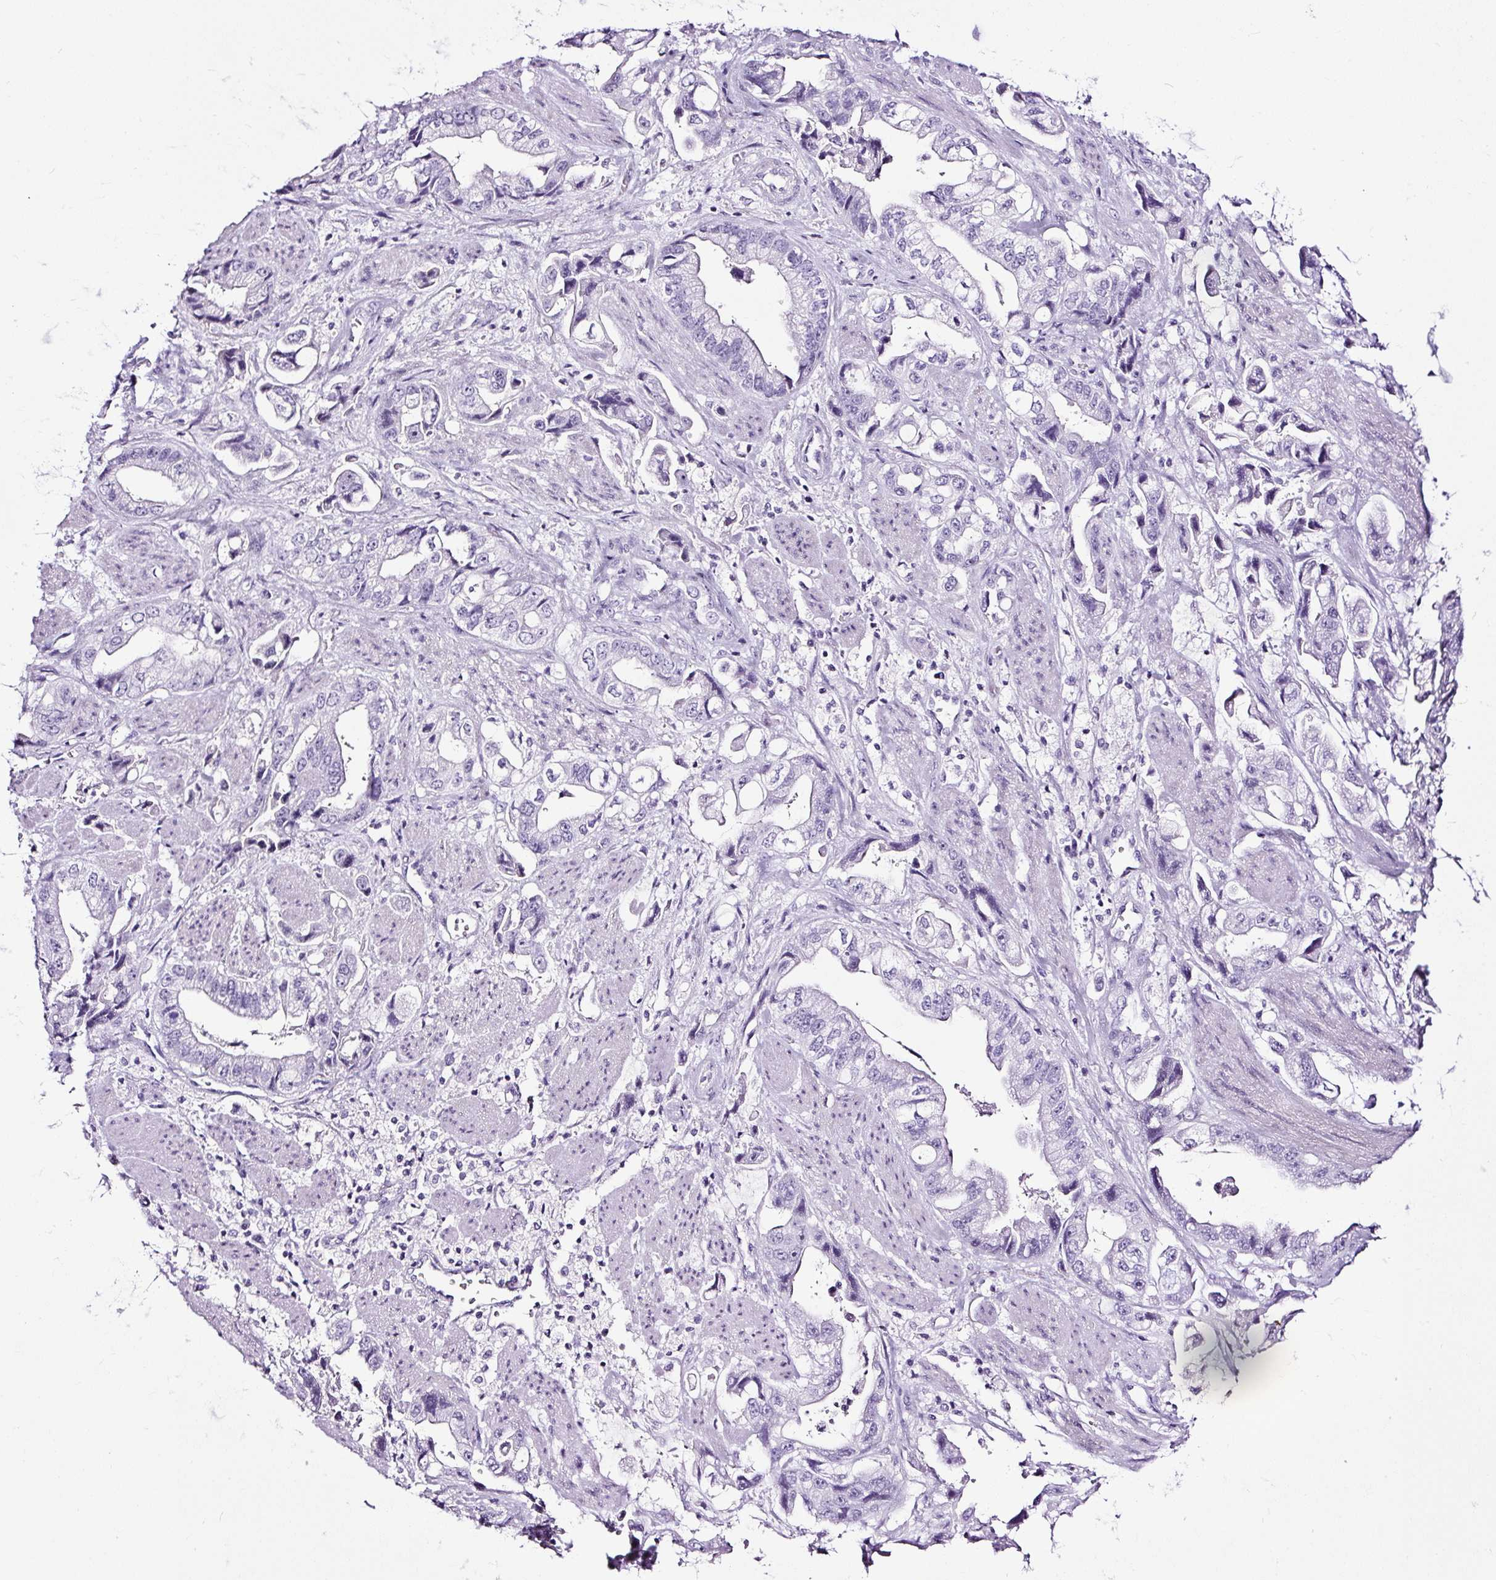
{"staining": {"intensity": "negative", "quantity": "none", "location": "none"}, "tissue": "stomach cancer", "cell_type": "Tumor cells", "image_type": "cancer", "snomed": [{"axis": "morphology", "description": "Adenocarcinoma, NOS"}, {"axis": "topography", "description": "Stomach"}], "caption": "The micrograph displays no significant staining in tumor cells of stomach adenocarcinoma. Brightfield microscopy of immunohistochemistry stained with DAB (3,3'-diaminobenzidine) (brown) and hematoxylin (blue), captured at high magnification.", "gene": "NPHS2", "patient": {"sex": "male", "age": 62}}